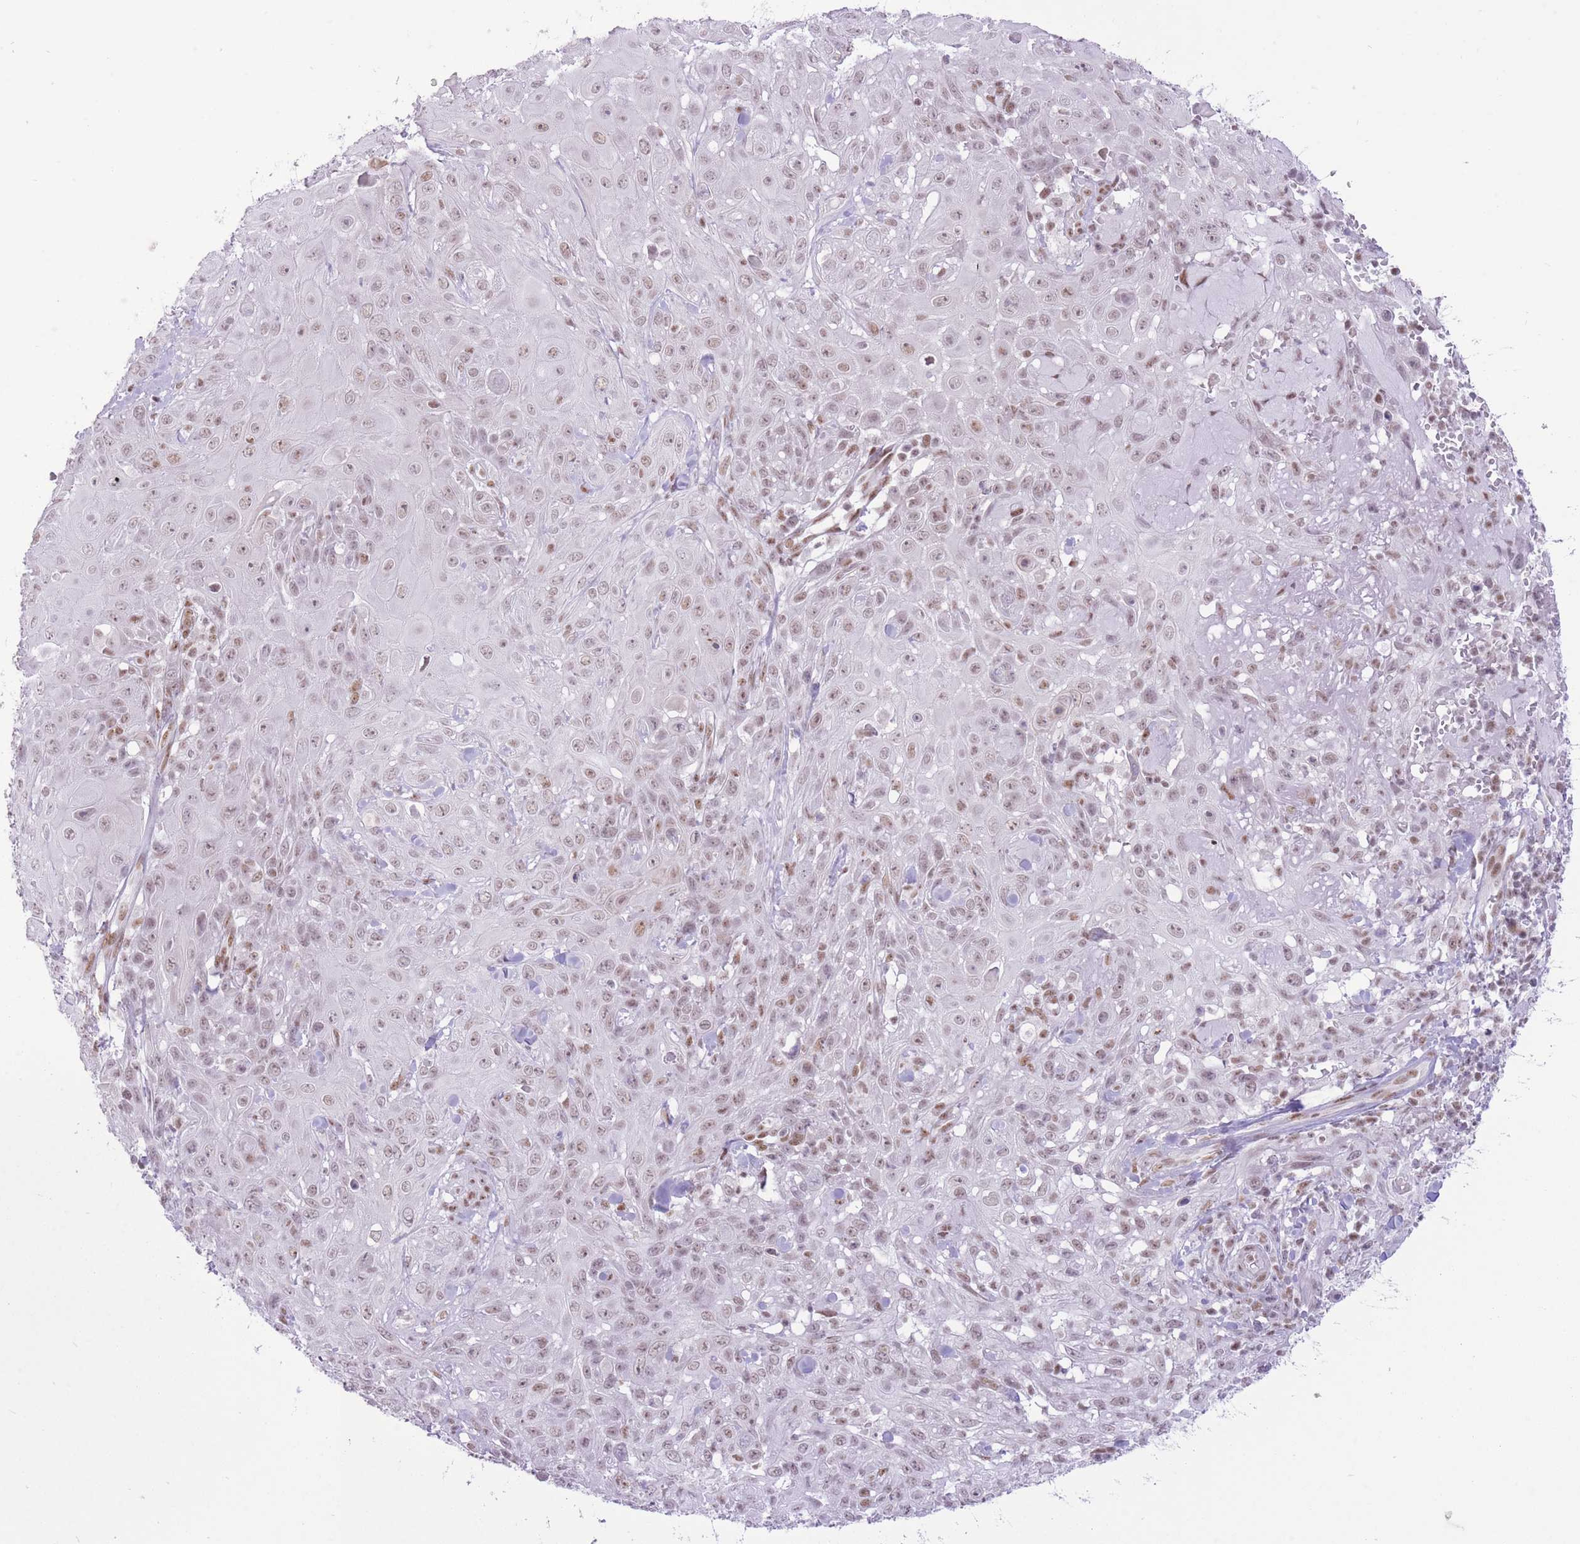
{"staining": {"intensity": "moderate", "quantity": ">75%", "location": "nuclear"}, "tissue": "skin cancer", "cell_type": "Tumor cells", "image_type": "cancer", "snomed": [{"axis": "morphology", "description": "Normal tissue, NOS"}, {"axis": "morphology", "description": "Squamous cell carcinoma, NOS"}, {"axis": "topography", "description": "Skin"}, {"axis": "topography", "description": "Cartilage tissue"}], "caption": "Protein analysis of skin cancer (squamous cell carcinoma) tissue displays moderate nuclear positivity in about >75% of tumor cells.", "gene": "ZBED5", "patient": {"sex": "female", "age": 79}}